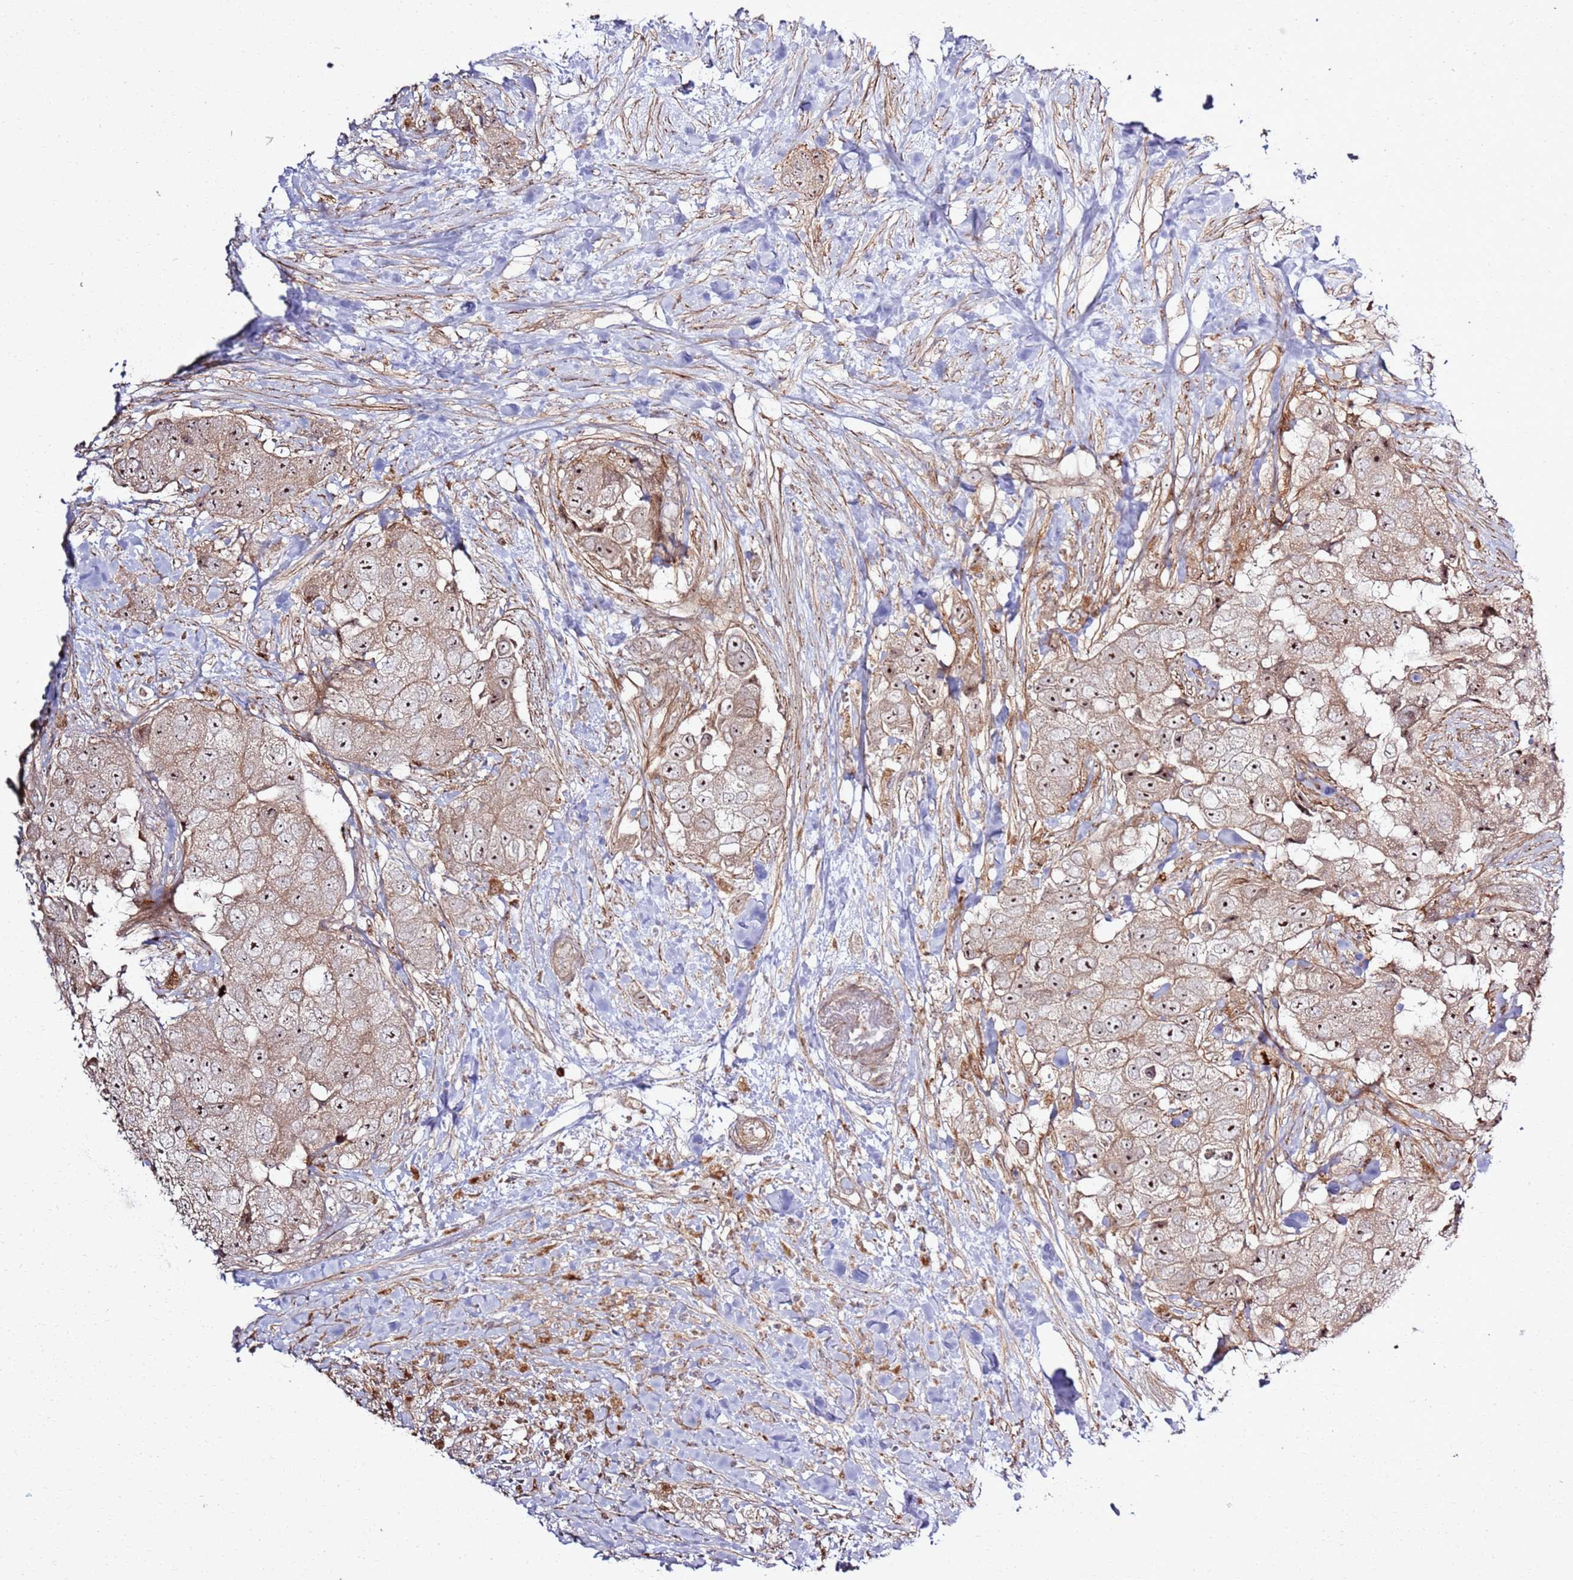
{"staining": {"intensity": "moderate", "quantity": ">75%", "location": "cytoplasmic/membranous,nuclear"}, "tissue": "breast cancer", "cell_type": "Tumor cells", "image_type": "cancer", "snomed": [{"axis": "morphology", "description": "Normal tissue, NOS"}, {"axis": "morphology", "description": "Duct carcinoma"}, {"axis": "topography", "description": "Breast"}], "caption": "Brown immunohistochemical staining in breast cancer (intraductal carcinoma) demonstrates moderate cytoplasmic/membranous and nuclear expression in about >75% of tumor cells.", "gene": "CNPY1", "patient": {"sex": "female", "age": 62}}